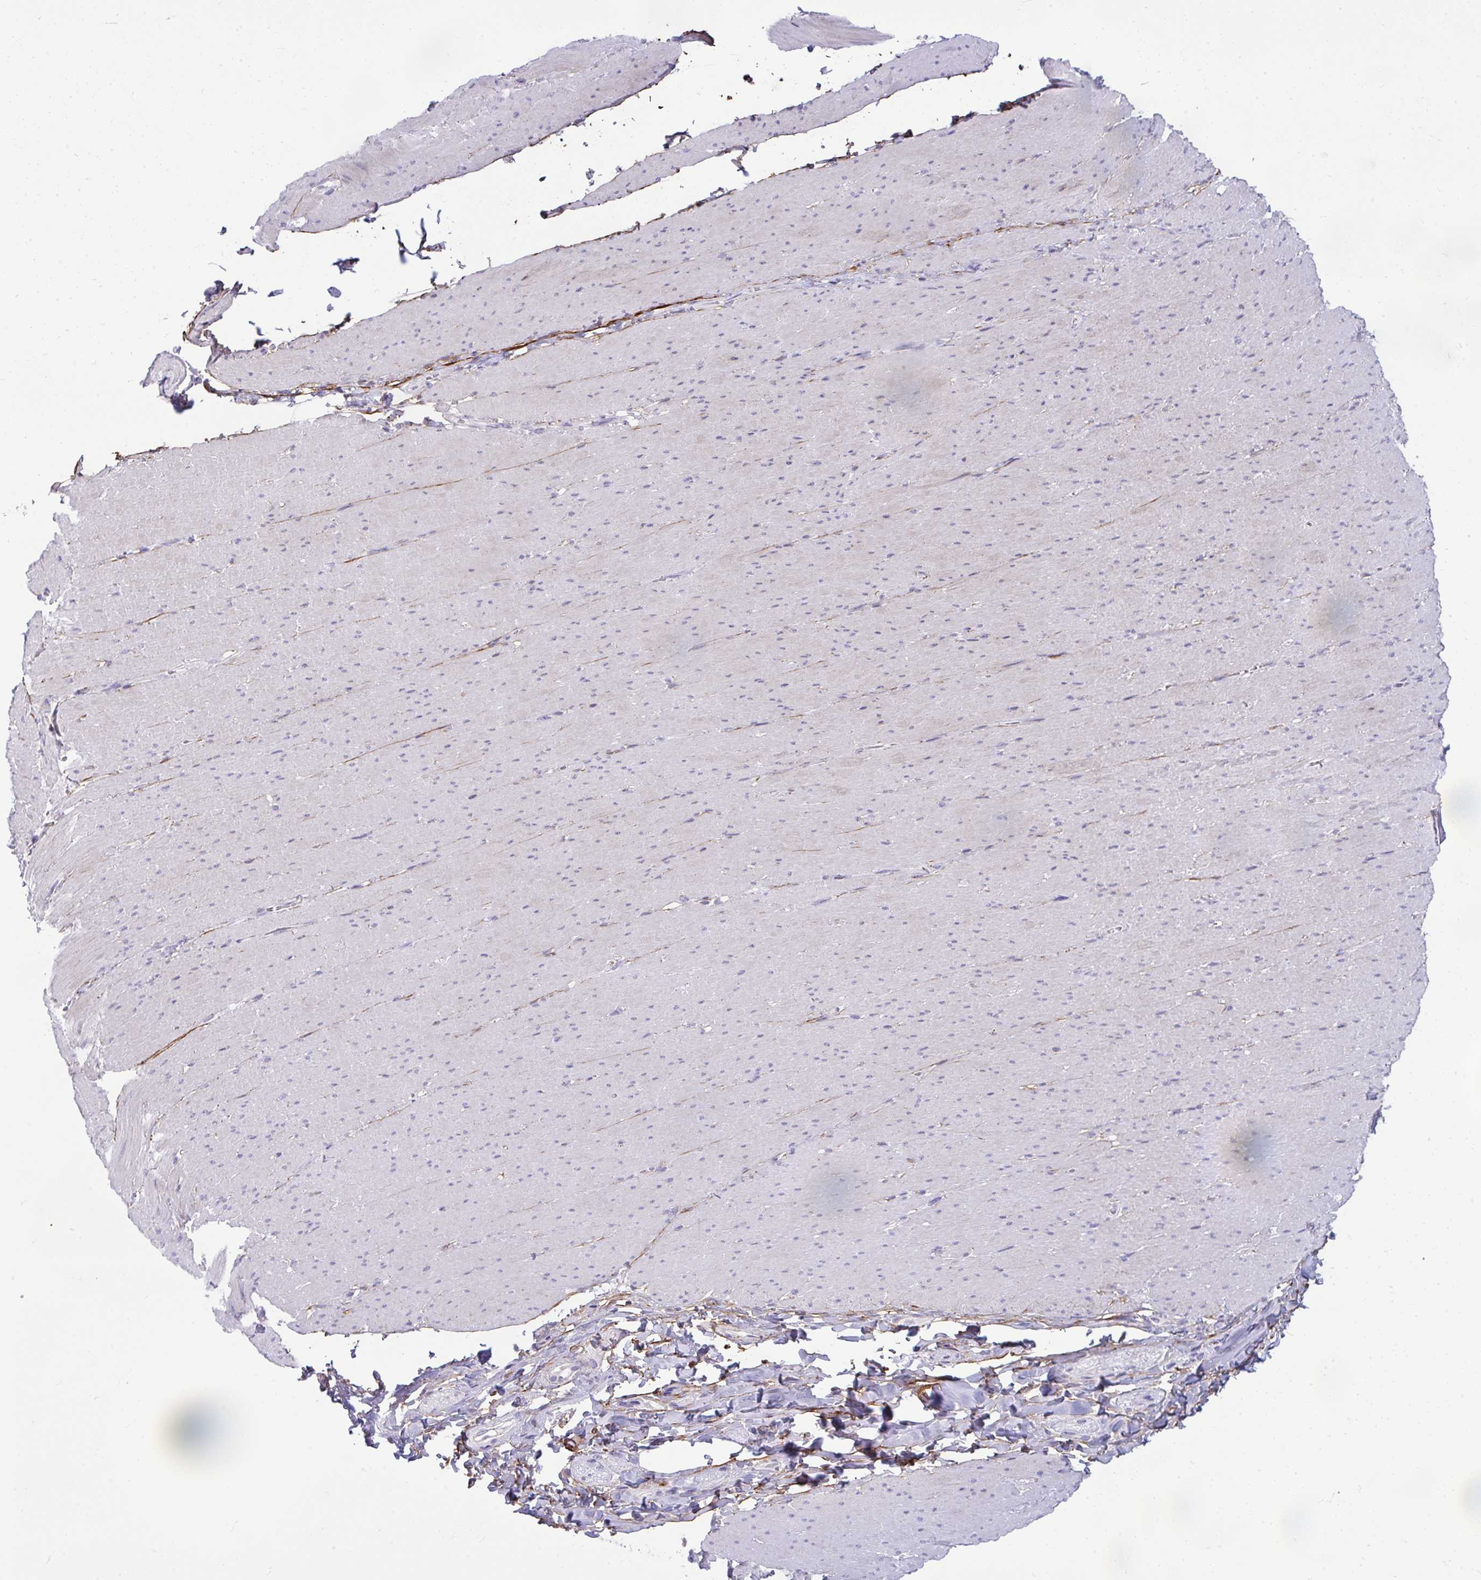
{"staining": {"intensity": "negative", "quantity": "none", "location": "none"}, "tissue": "smooth muscle", "cell_type": "Smooth muscle cells", "image_type": "normal", "snomed": [{"axis": "morphology", "description": "Normal tissue, NOS"}, {"axis": "topography", "description": "Smooth muscle"}, {"axis": "topography", "description": "Rectum"}], "caption": "This image is of benign smooth muscle stained with immunohistochemistry (IHC) to label a protein in brown with the nuclei are counter-stained blue. There is no positivity in smooth muscle cells. (DAB IHC with hematoxylin counter stain).", "gene": "PIGZ", "patient": {"sex": "male", "age": 53}}